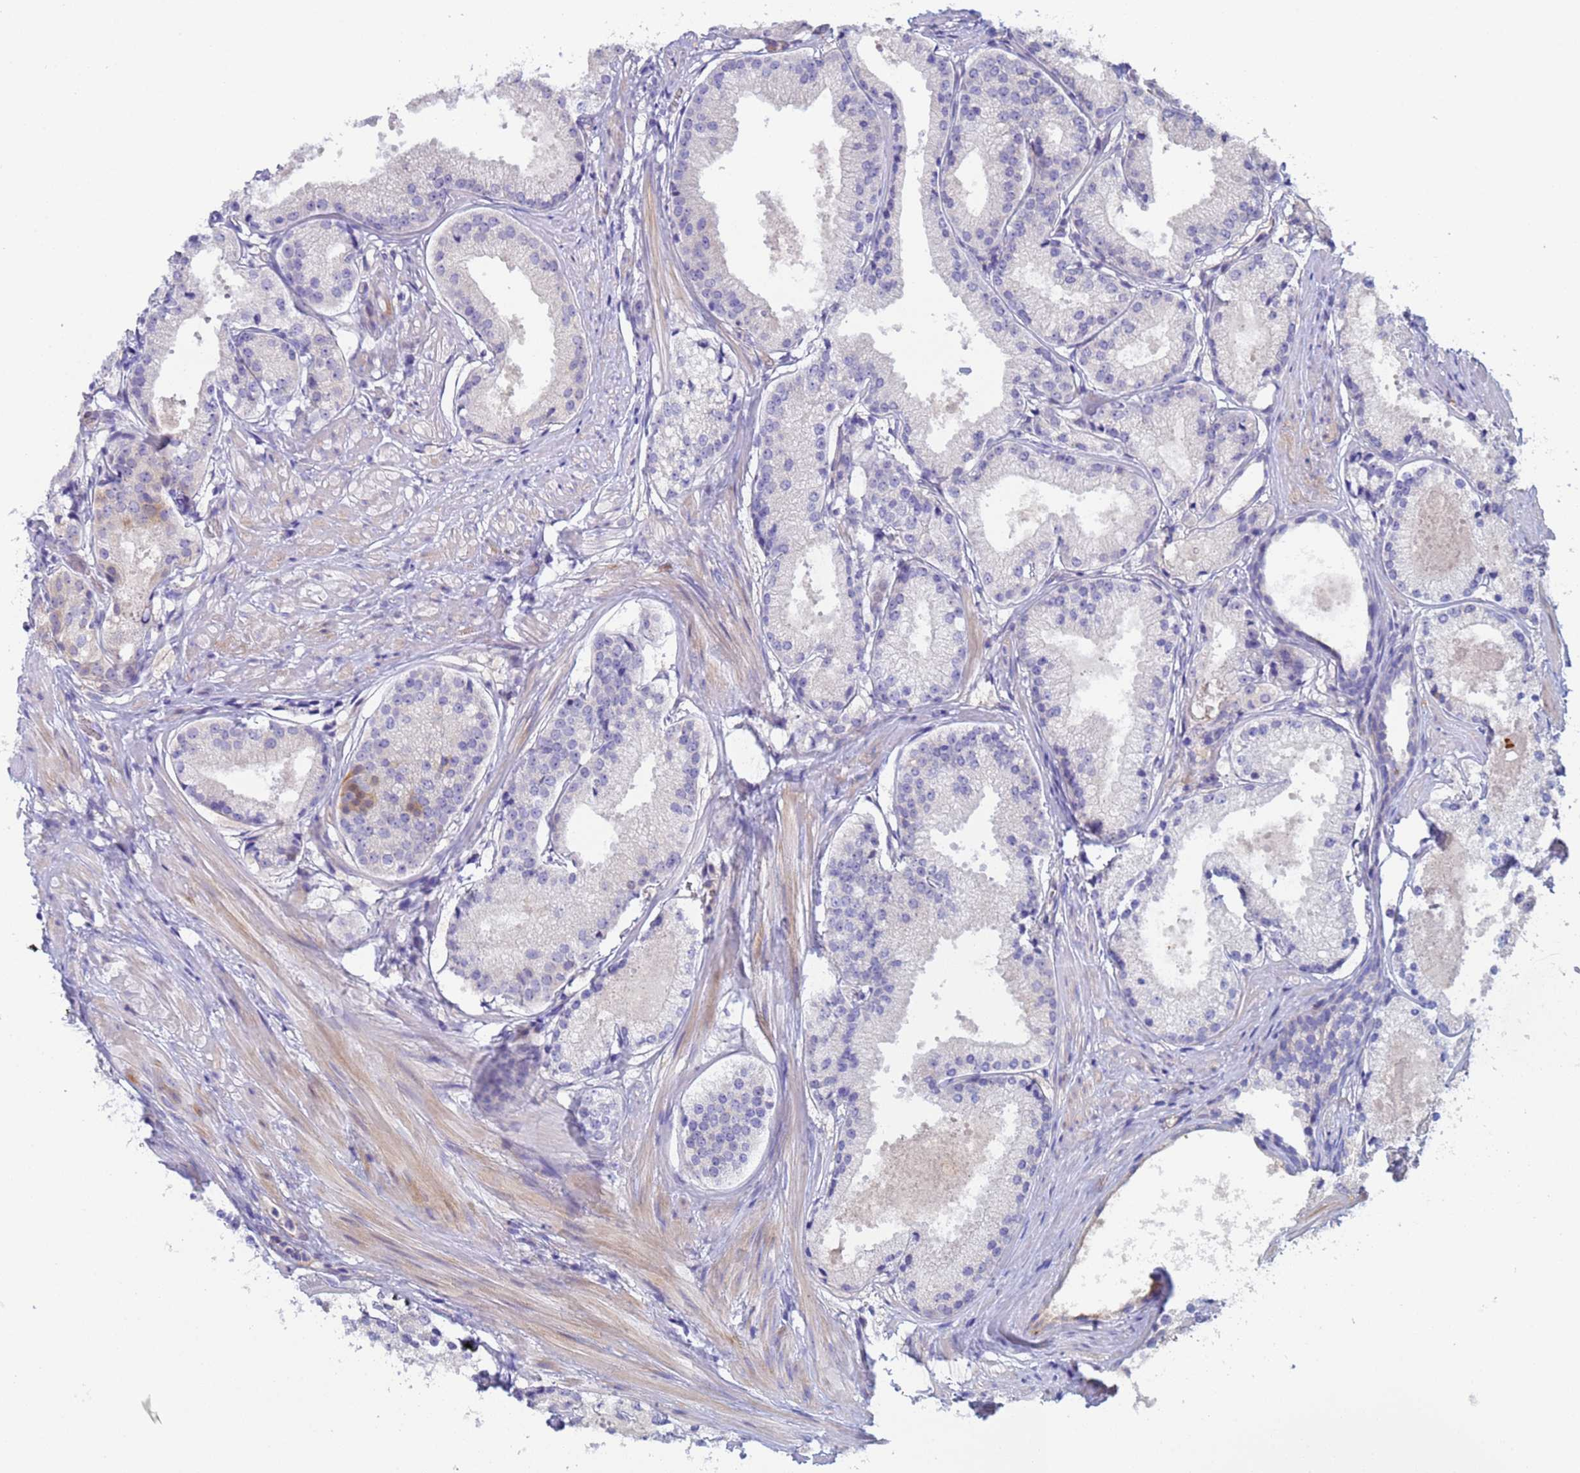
{"staining": {"intensity": "negative", "quantity": "none", "location": "none"}, "tissue": "prostate cancer", "cell_type": "Tumor cells", "image_type": "cancer", "snomed": [{"axis": "morphology", "description": "Adenocarcinoma, Low grade"}, {"axis": "topography", "description": "Prostate"}], "caption": "Prostate cancer was stained to show a protein in brown. There is no significant positivity in tumor cells.", "gene": "PPP6R1", "patient": {"sex": "male", "age": 57}}